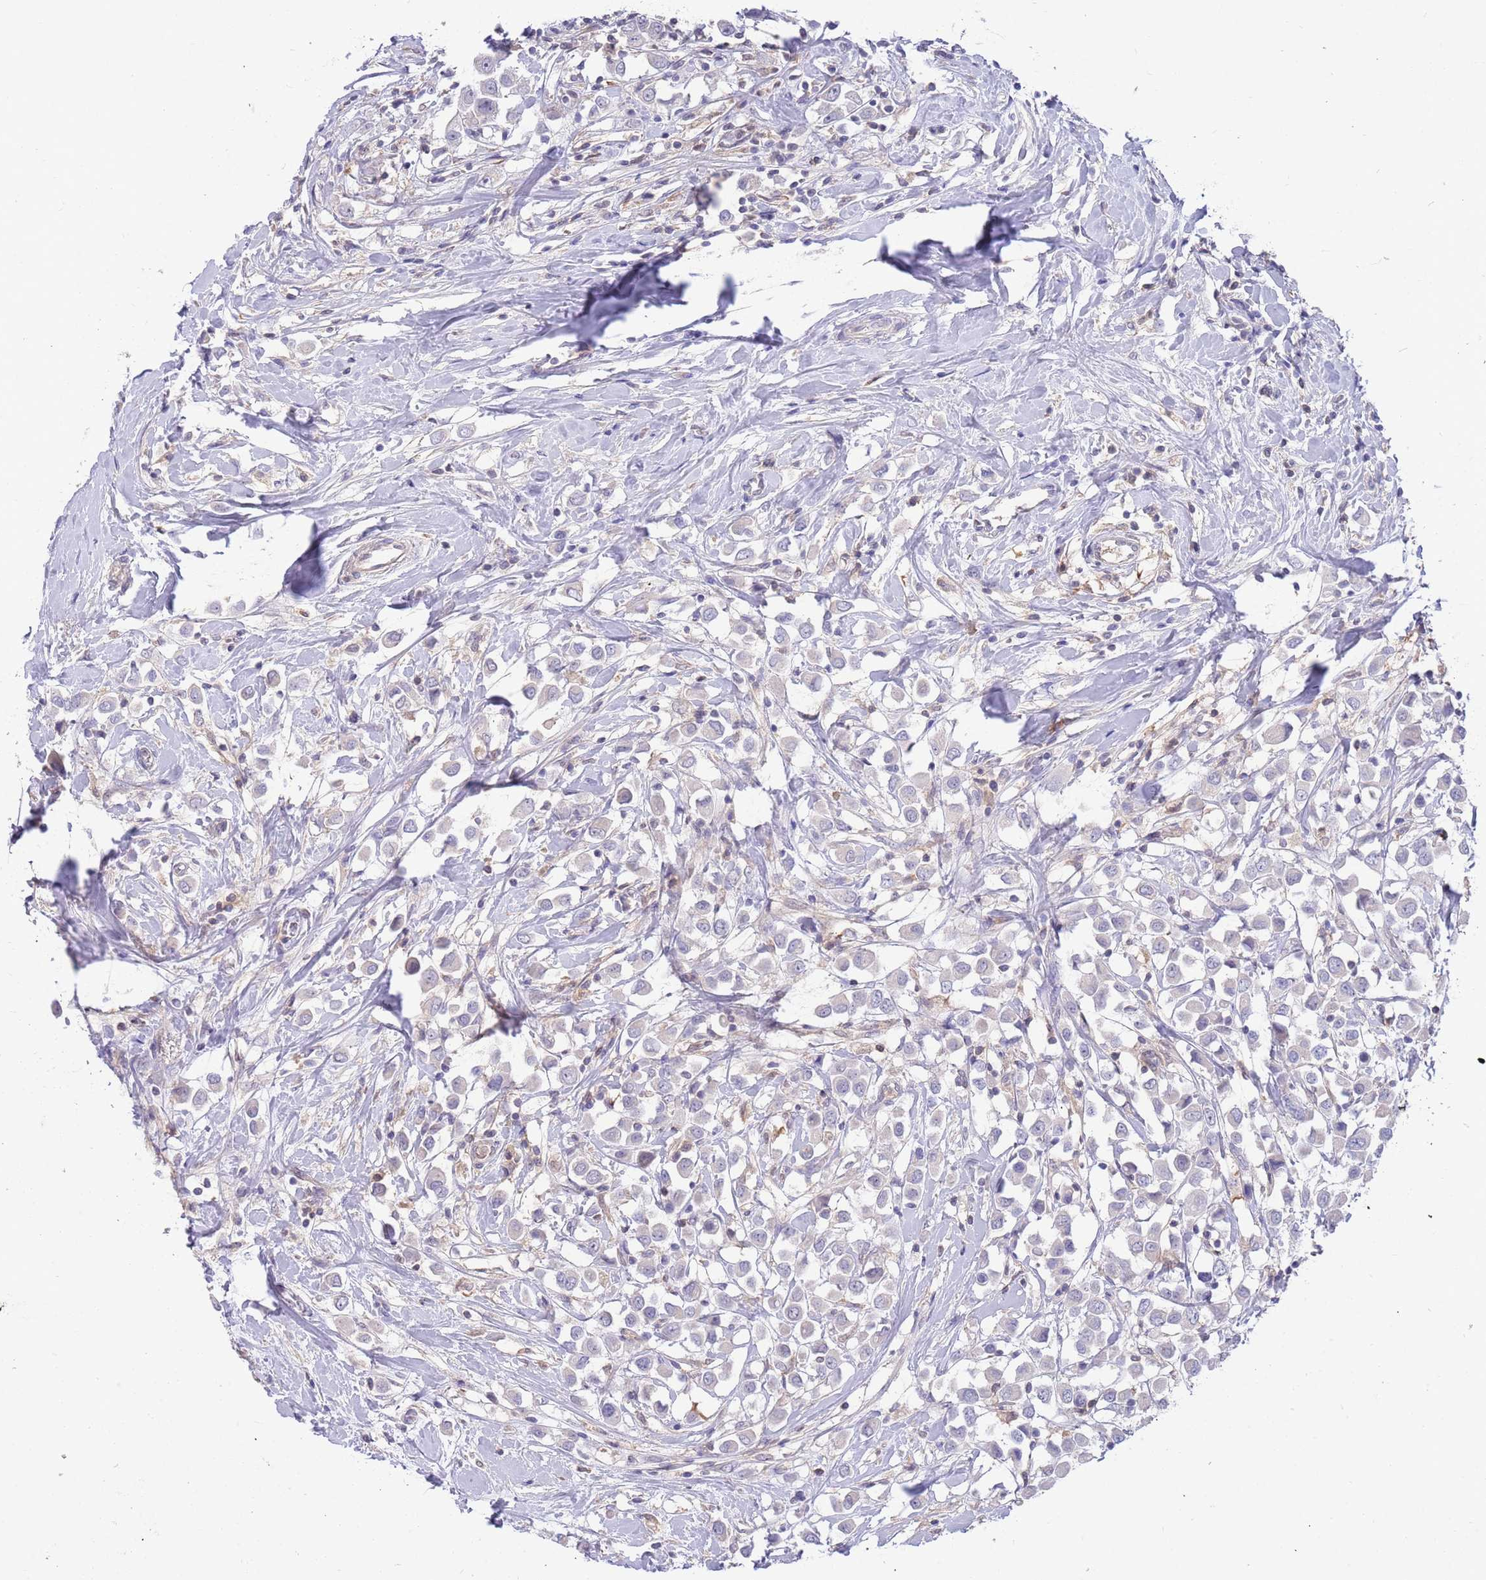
{"staining": {"intensity": "negative", "quantity": "none", "location": "none"}, "tissue": "breast cancer", "cell_type": "Tumor cells", "image_type": "cancer", "snomed": [{"axis": "morphology", "description": "Duct carcinoma"}, {"axis": "topography", "description": "Breast"}], "caption": "Tumor cells show no significant positivity in breast infiltrating ductal carcinoma. (IHC, brightfield microscopy, high magnification).", "gene": "AP5S1", "patient": {"sex": "female", "age": 61}}